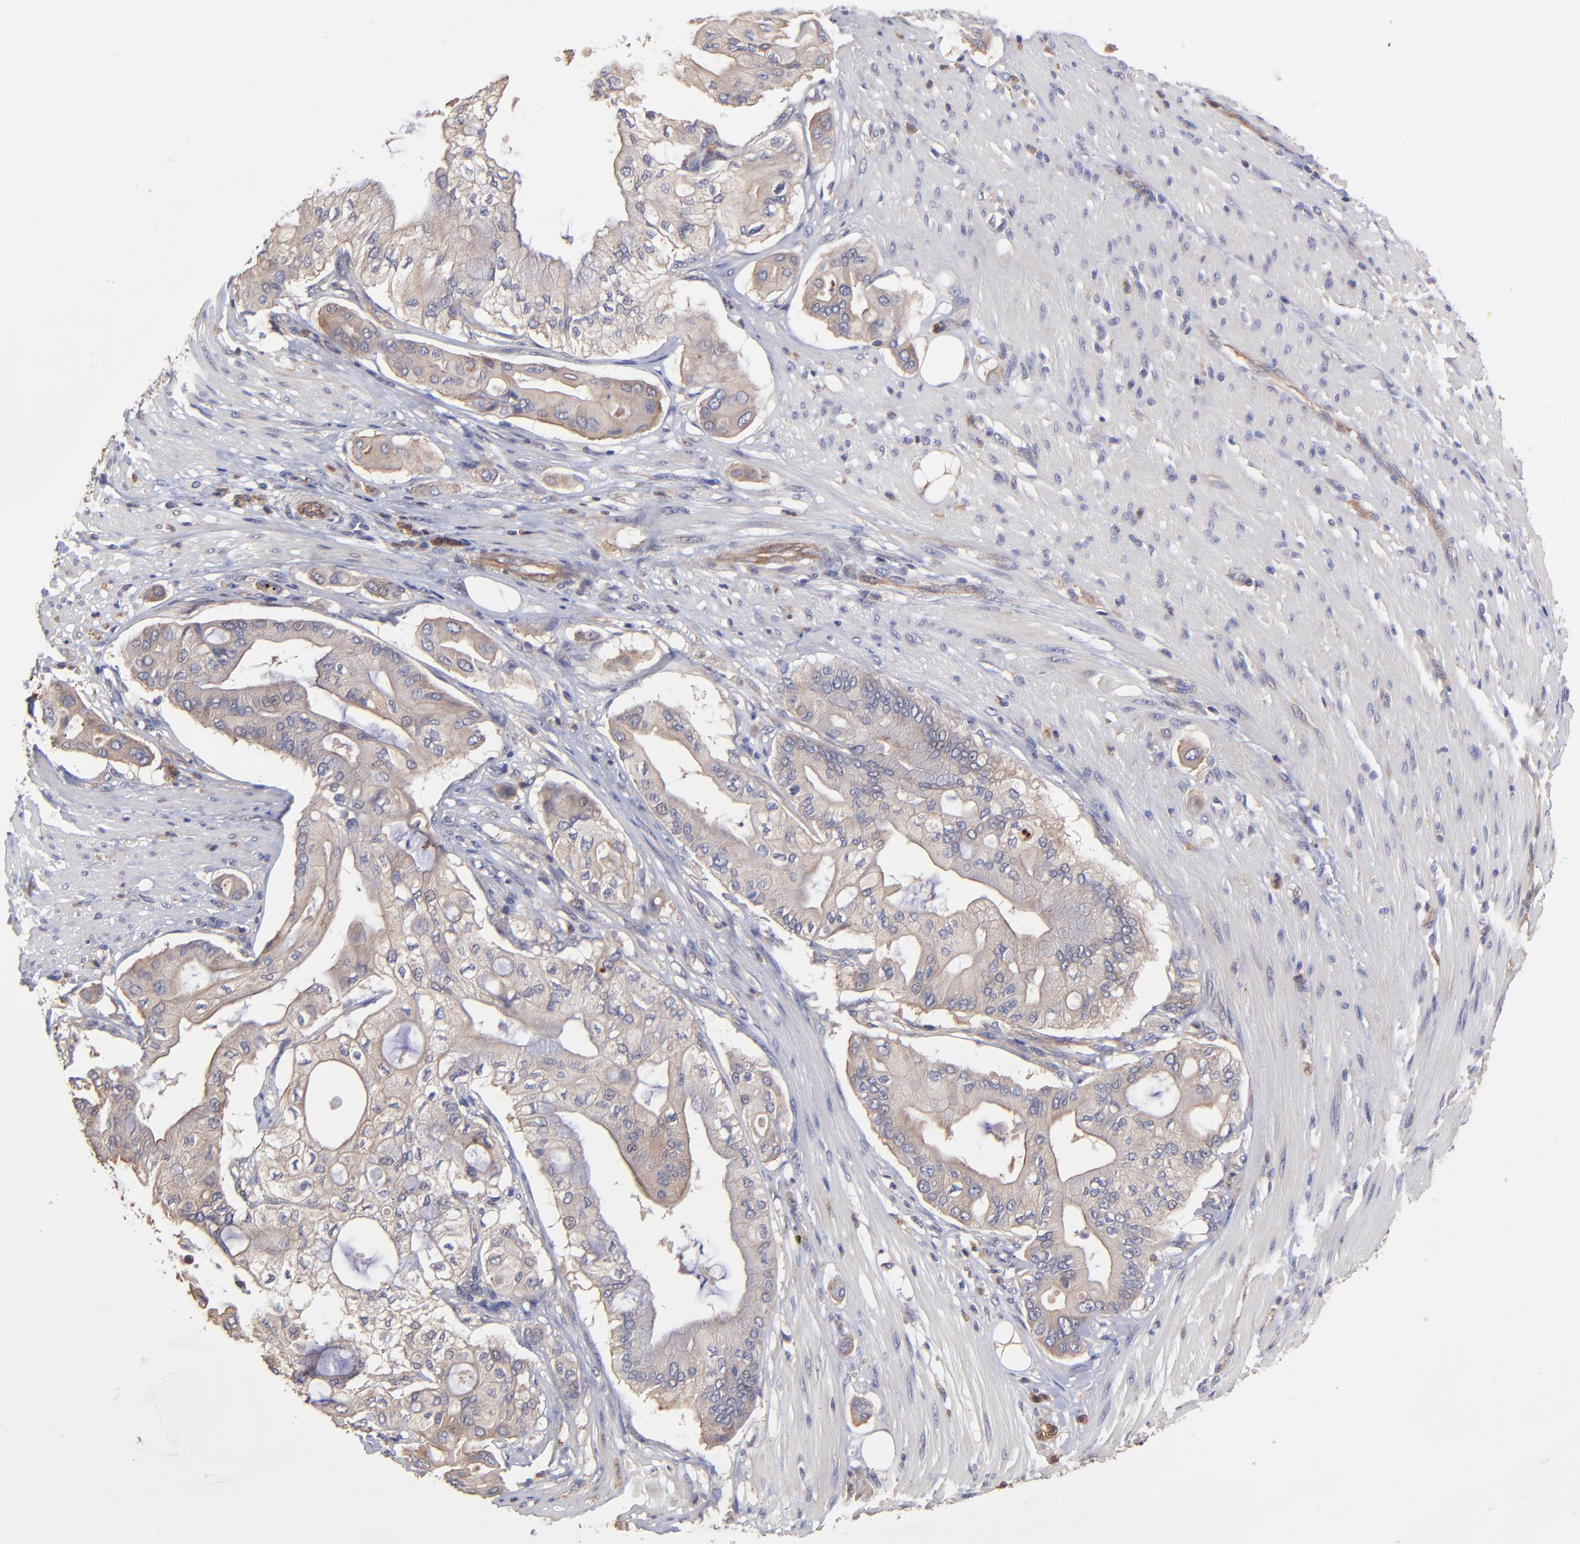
{"staining": {"intensity": "moderate", "quantity": "25%-75%", "location": "cytoplasmic/membranous"}, "tissue": "pancreatic cancer", "cell_type": "Tumor cells", "image_type": "cancer", "snomed": [{"axis": "morphology", "description": "Adenocarcinoma, NOS"}, {"axis": "morphology", "description": "Adenocarcinoma, metastatic, NOS"}, {"axis": "topography", "description": "Lymph node"}, {"axis": "topography", "description": "Pancreas"}, {"axis": "topography", "description": "Duodenum"}], "caption": "The histopathology image displays staining of pancreatic cancer, revealing moderate cytoplasmic/membranous protein staining (brown color) within tumor cells. The staining was performed using DAB, with brown indicating positive protein expression. Nuclei are stained blue with hematoxylin.", "gene": "ASB7", "patient": {"sex": "female", "age": 64}}